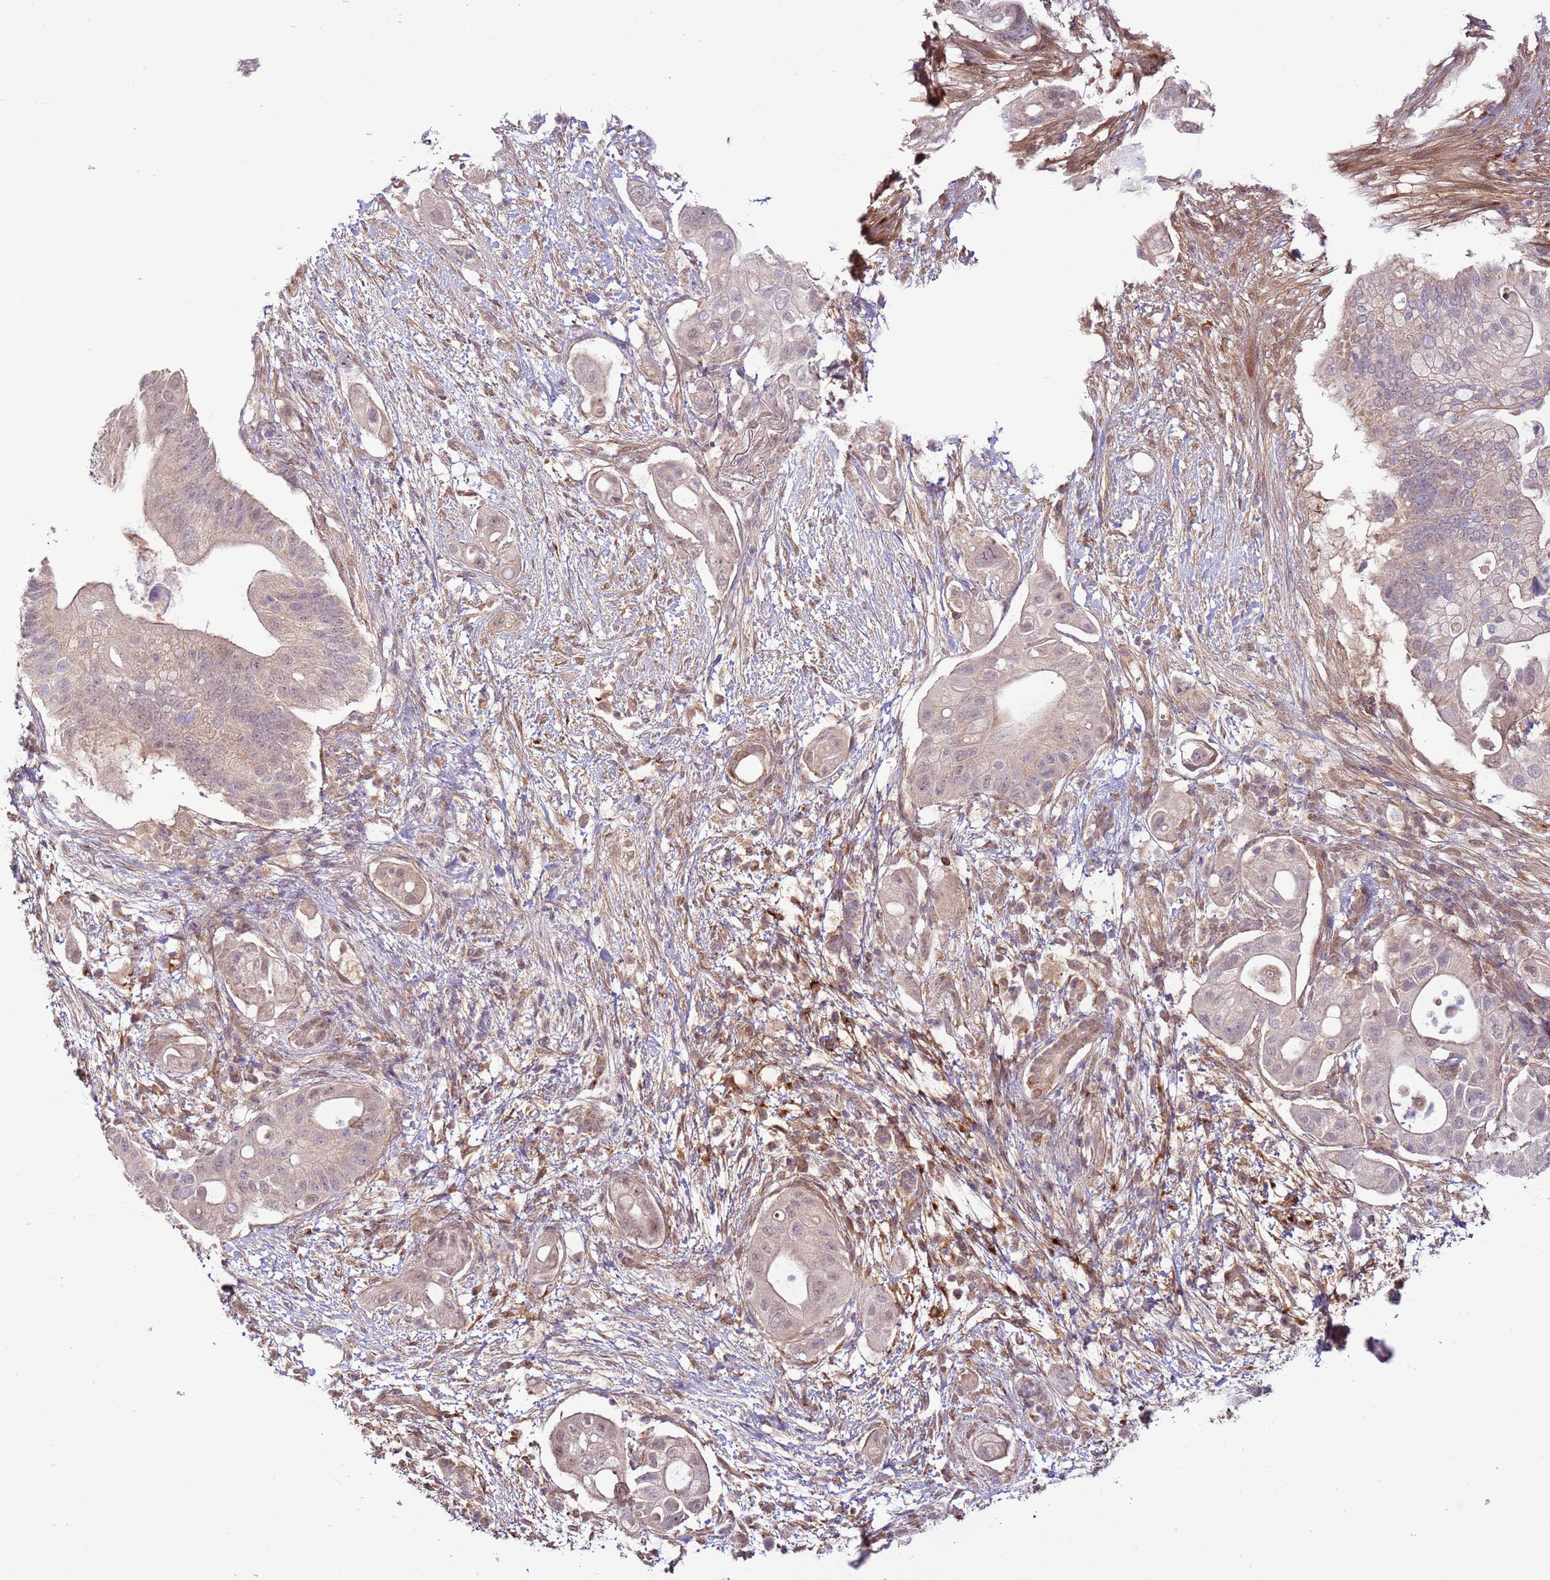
{"staining": {"intensity": "weak", "quantity": "<25%", "location": "cytoplasmic/membranous"}, "tissue": "pancreatic cancer", "cell_type": "Tumor cells", "image_type": "cancer", "snomed": [{"axis": "morphology", "description": "Adenocarcinoma, NOS"}, {"axis": "topography", "description": "Pancreas"}], "caption": "Tumor cells are negative for brown protein staining in pancreatic cancer (adenocarcinoma).", "gene": "SCARA3", "patient": {"sex": "female", "age": 72}}